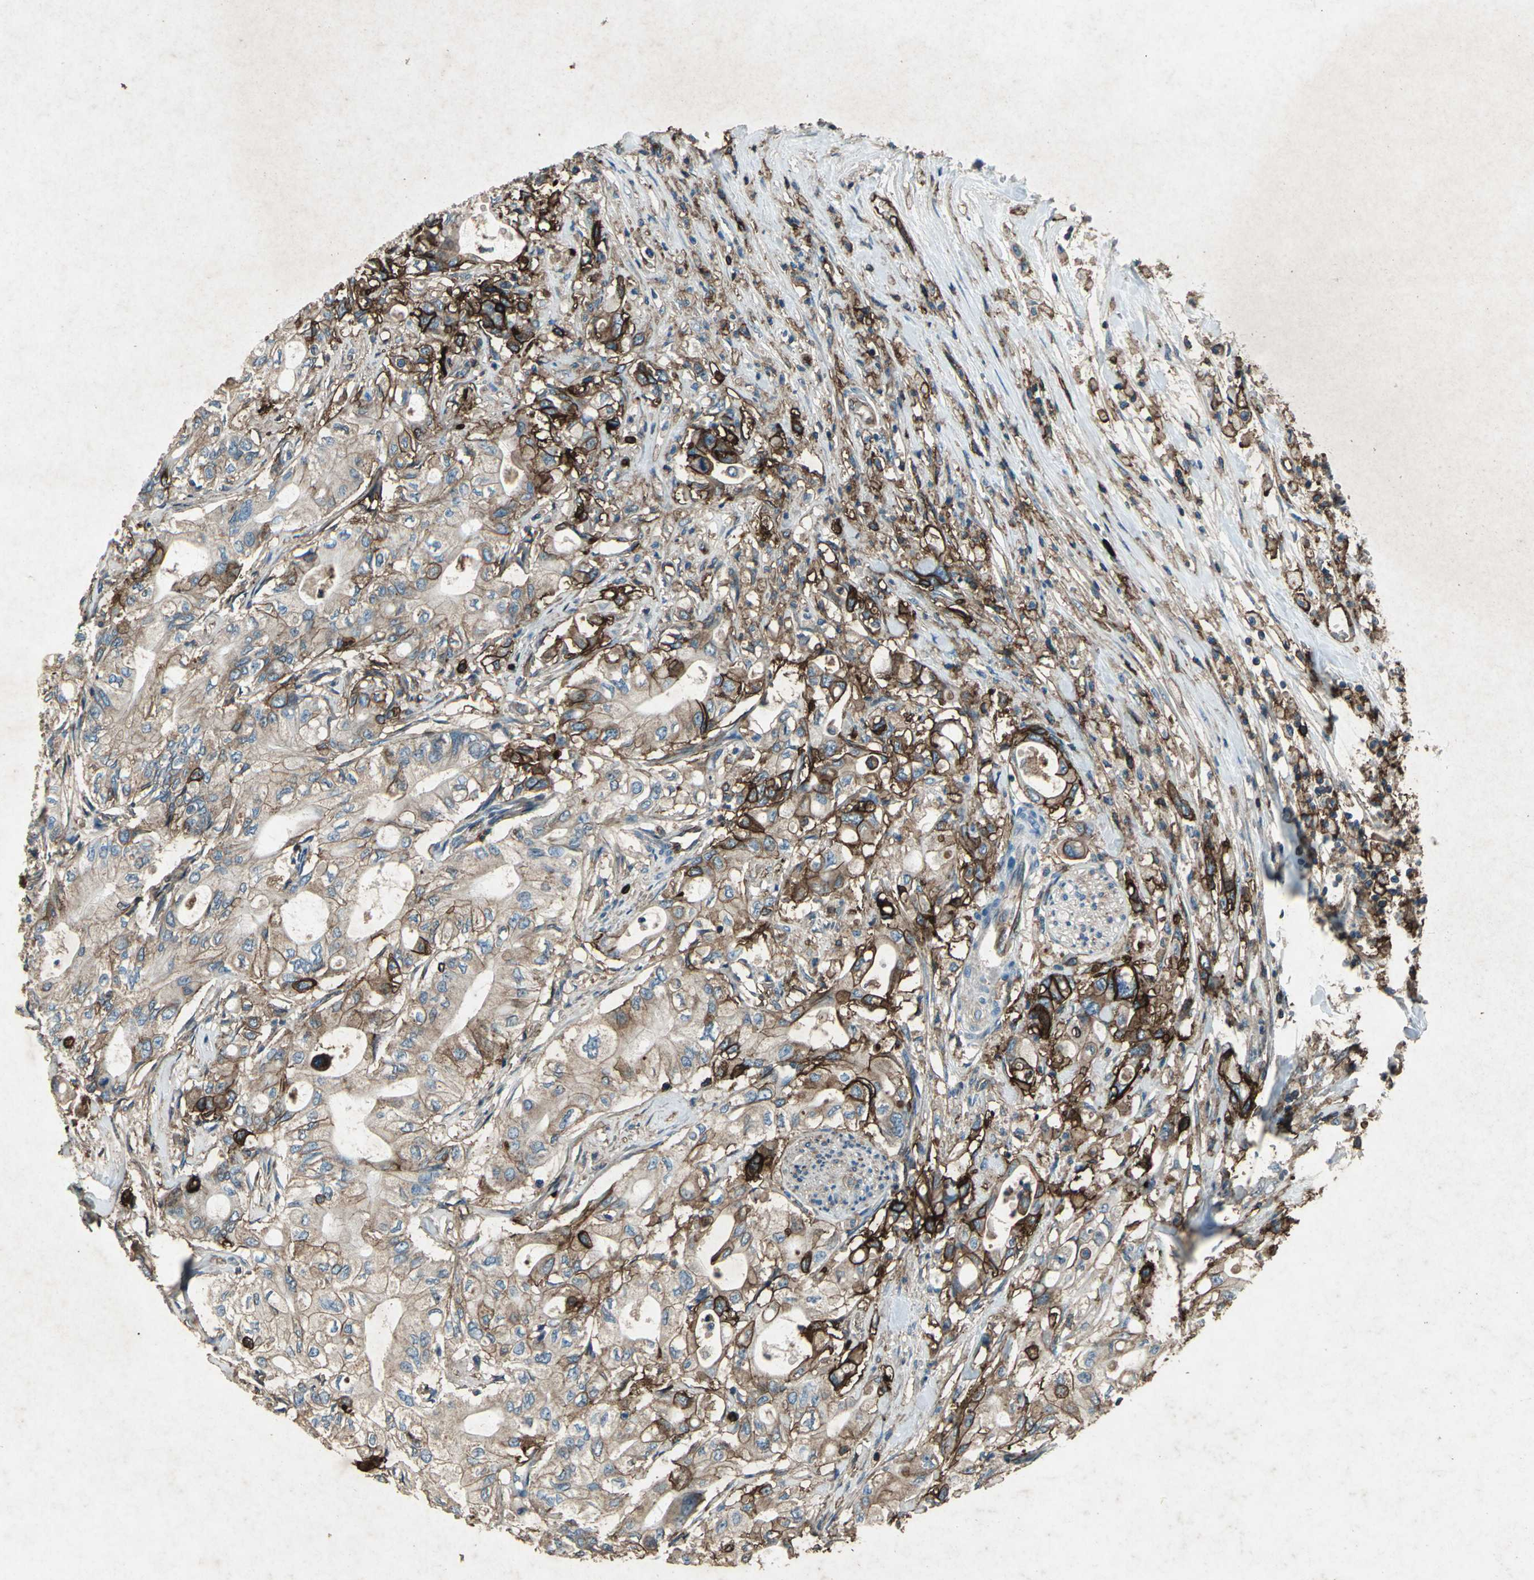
{"staining": {"intensity": "strong", "quantity": "25%-75%", "location": "cytoplasmic/membranous"}, "tissue": "pancreatic cancer", "cell_type": "Tumor cells", "image_type": "cancer", "snomed": [{"axis": "morphology", "description": "Adenocarcinoma, NOS"}, {"axis": "topography", "description": "Pancreas"}], "caption": "A micrograph showing strong cytoplasmic/membranous positivity in about 25%-75% of tumor cells in pancreatic cancer (adenocarcinoma), as visualized by brown immunohistochemical staining.", "gene": "CCR6", "patient": {"sex": "male", "age": 79}}